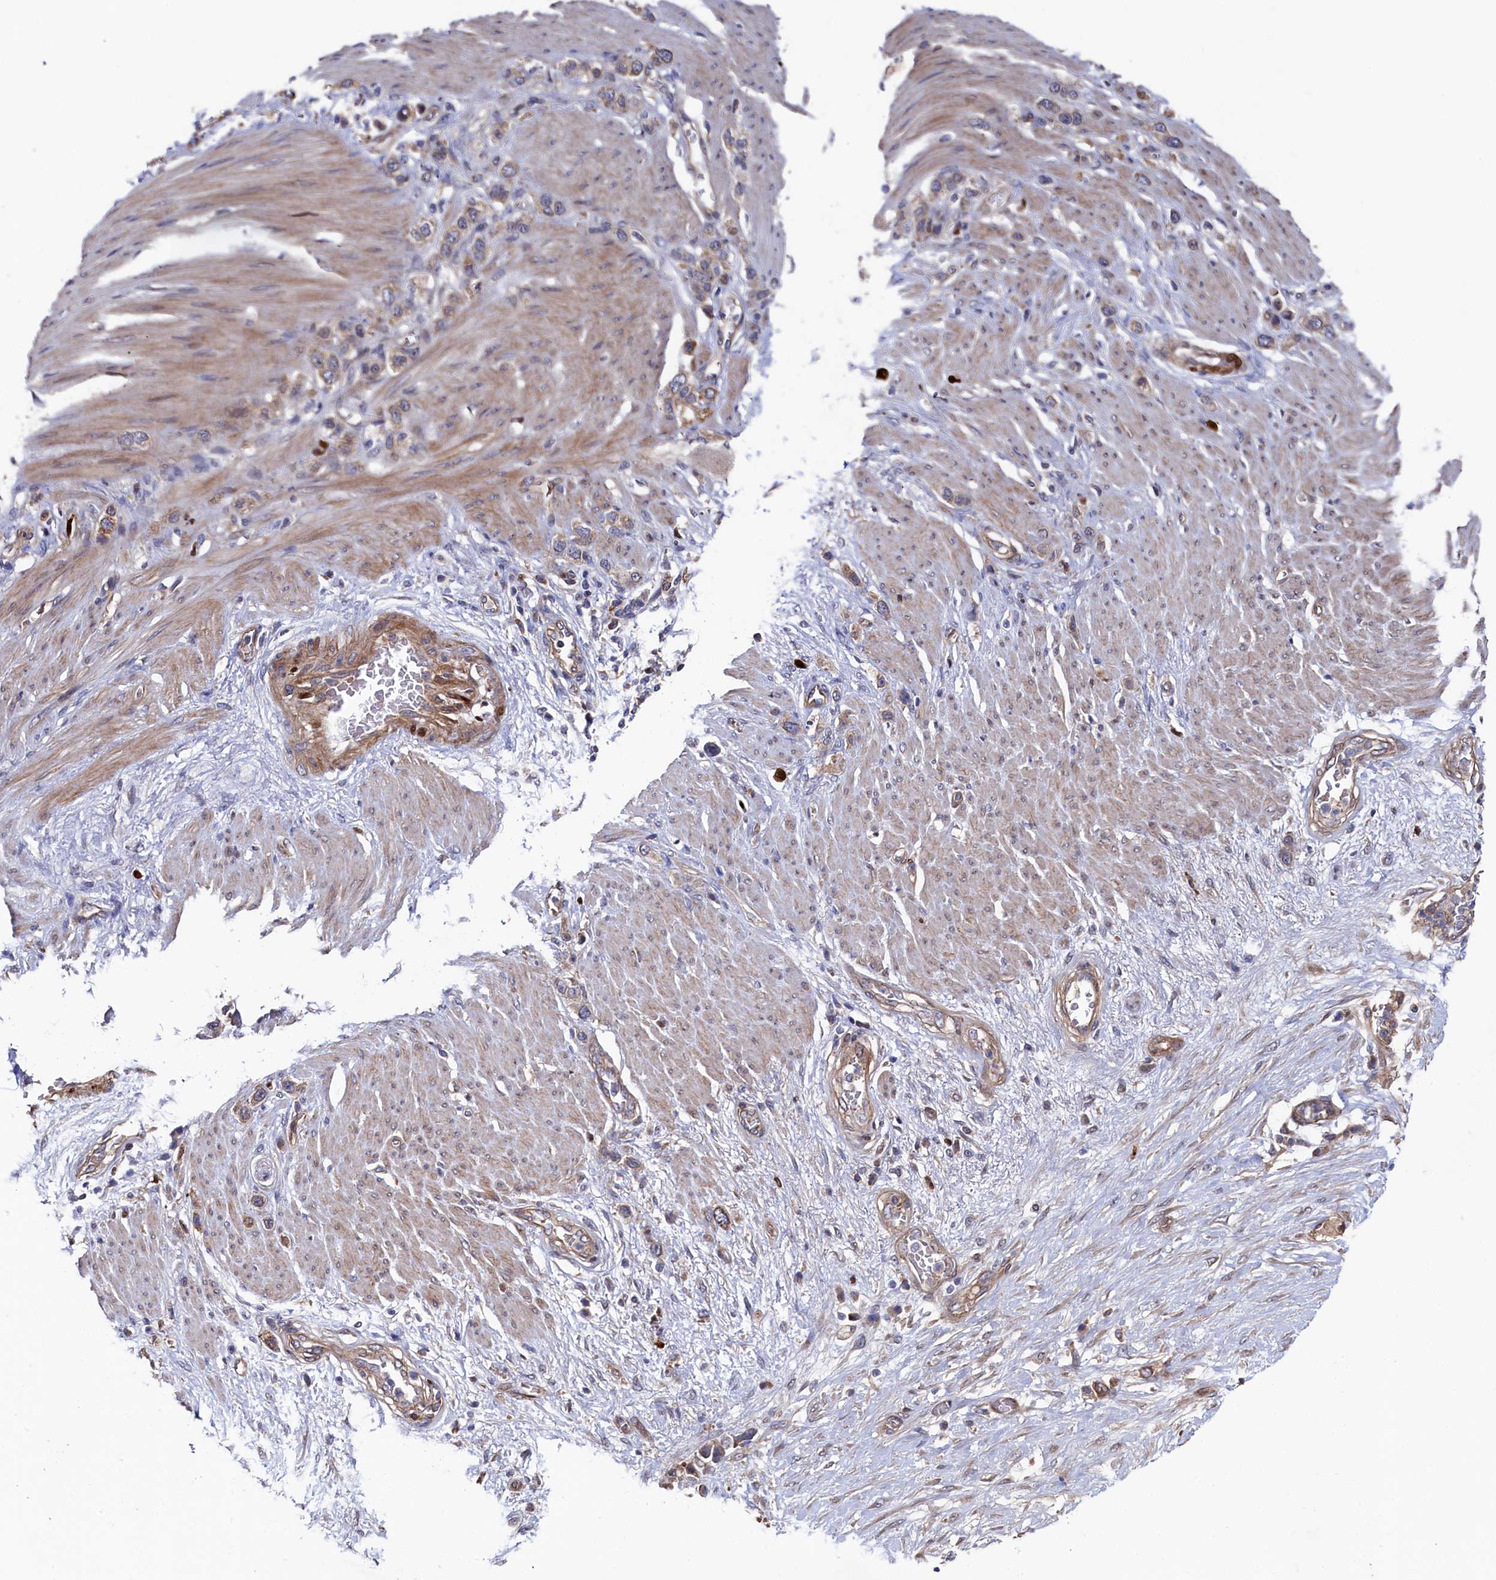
{"staining": {"intensity": "weak", "quantity": "25%-75%", "location": "cytoplasmic/membranous"}, "tissue": "stomach cancer", "cell_type": "Tumor cells", "image_type": "cancer", "snomed": [{"axis": "morphology", "description": "Adenocarcinoma, NOS"}, {"axis": "morphology", "description": "Adenocarcinoma, High grade"}, {"axis": "topography", "description": "Stomach, upper"}, {"axis": "topography", "description": "Stomach, lower"}], "caption": "This is an image of immunohistochemistry staining of stomach cancer (adenocarcinoma), which shows weak expression in the cytoplasmic/membranous of tumor cells.", "gene": "ZNF891", "patient": {"sex": "female", "age": 65}}